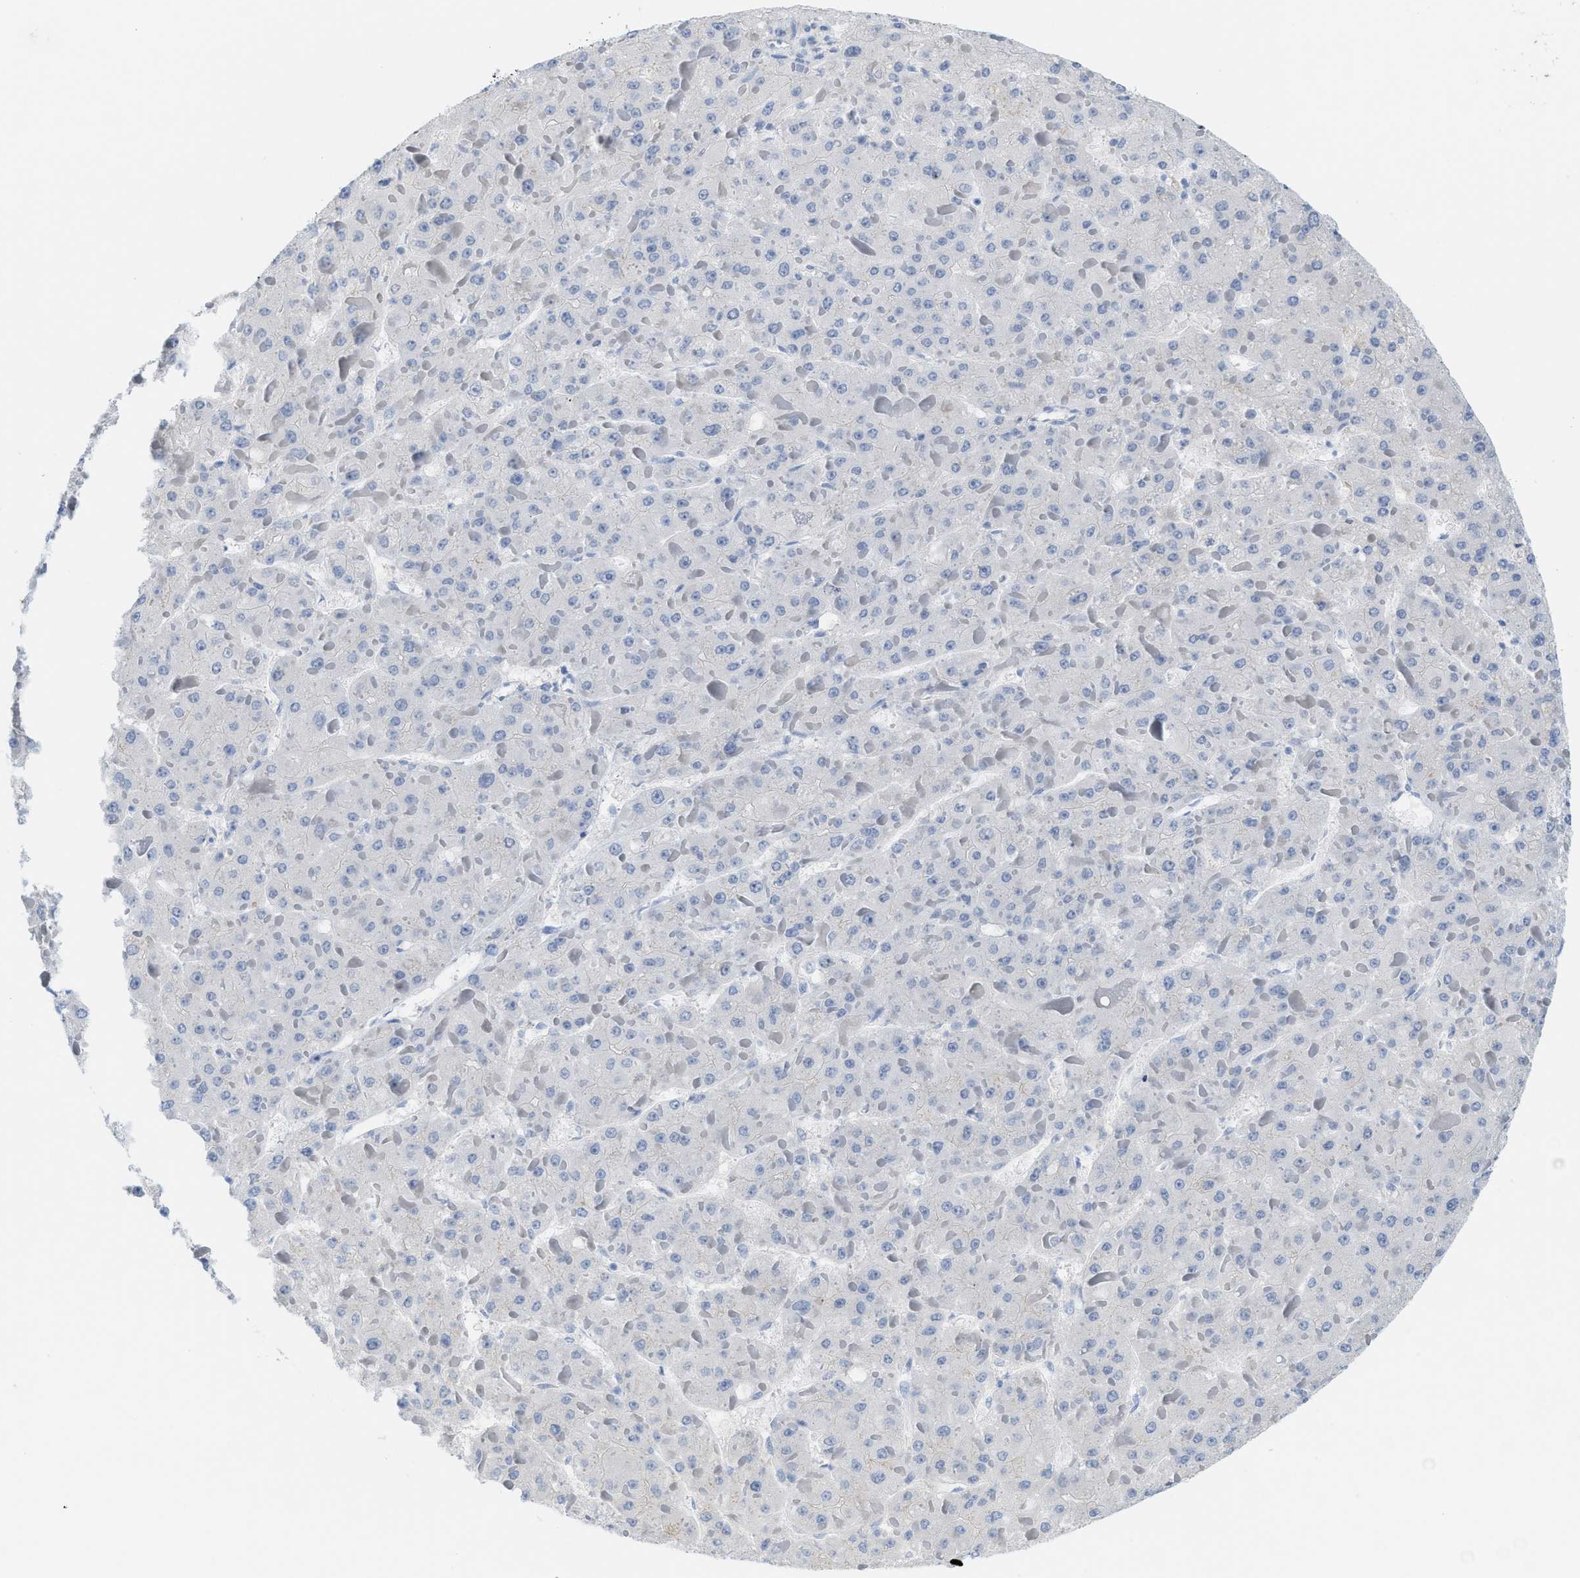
{"staining": {"intensity": "negative", "quantity": "none", "location": "none"}, "tissue": "liver cancer", "cell_type": "Tumor cells", "image_type": "cancer", "snomed": [{"axis": "morphology", "description": "Carcinoma, Hepatocellular, NOS"}, {"axis": "topography", "description": "Liver"}], "caption": "Photomicrograph shows no protein staining in tumor cells of liver hepatocellular carcinoma tissue.", "gene": "KIFC3", "patient": {"sex": "female", "age": 73}}